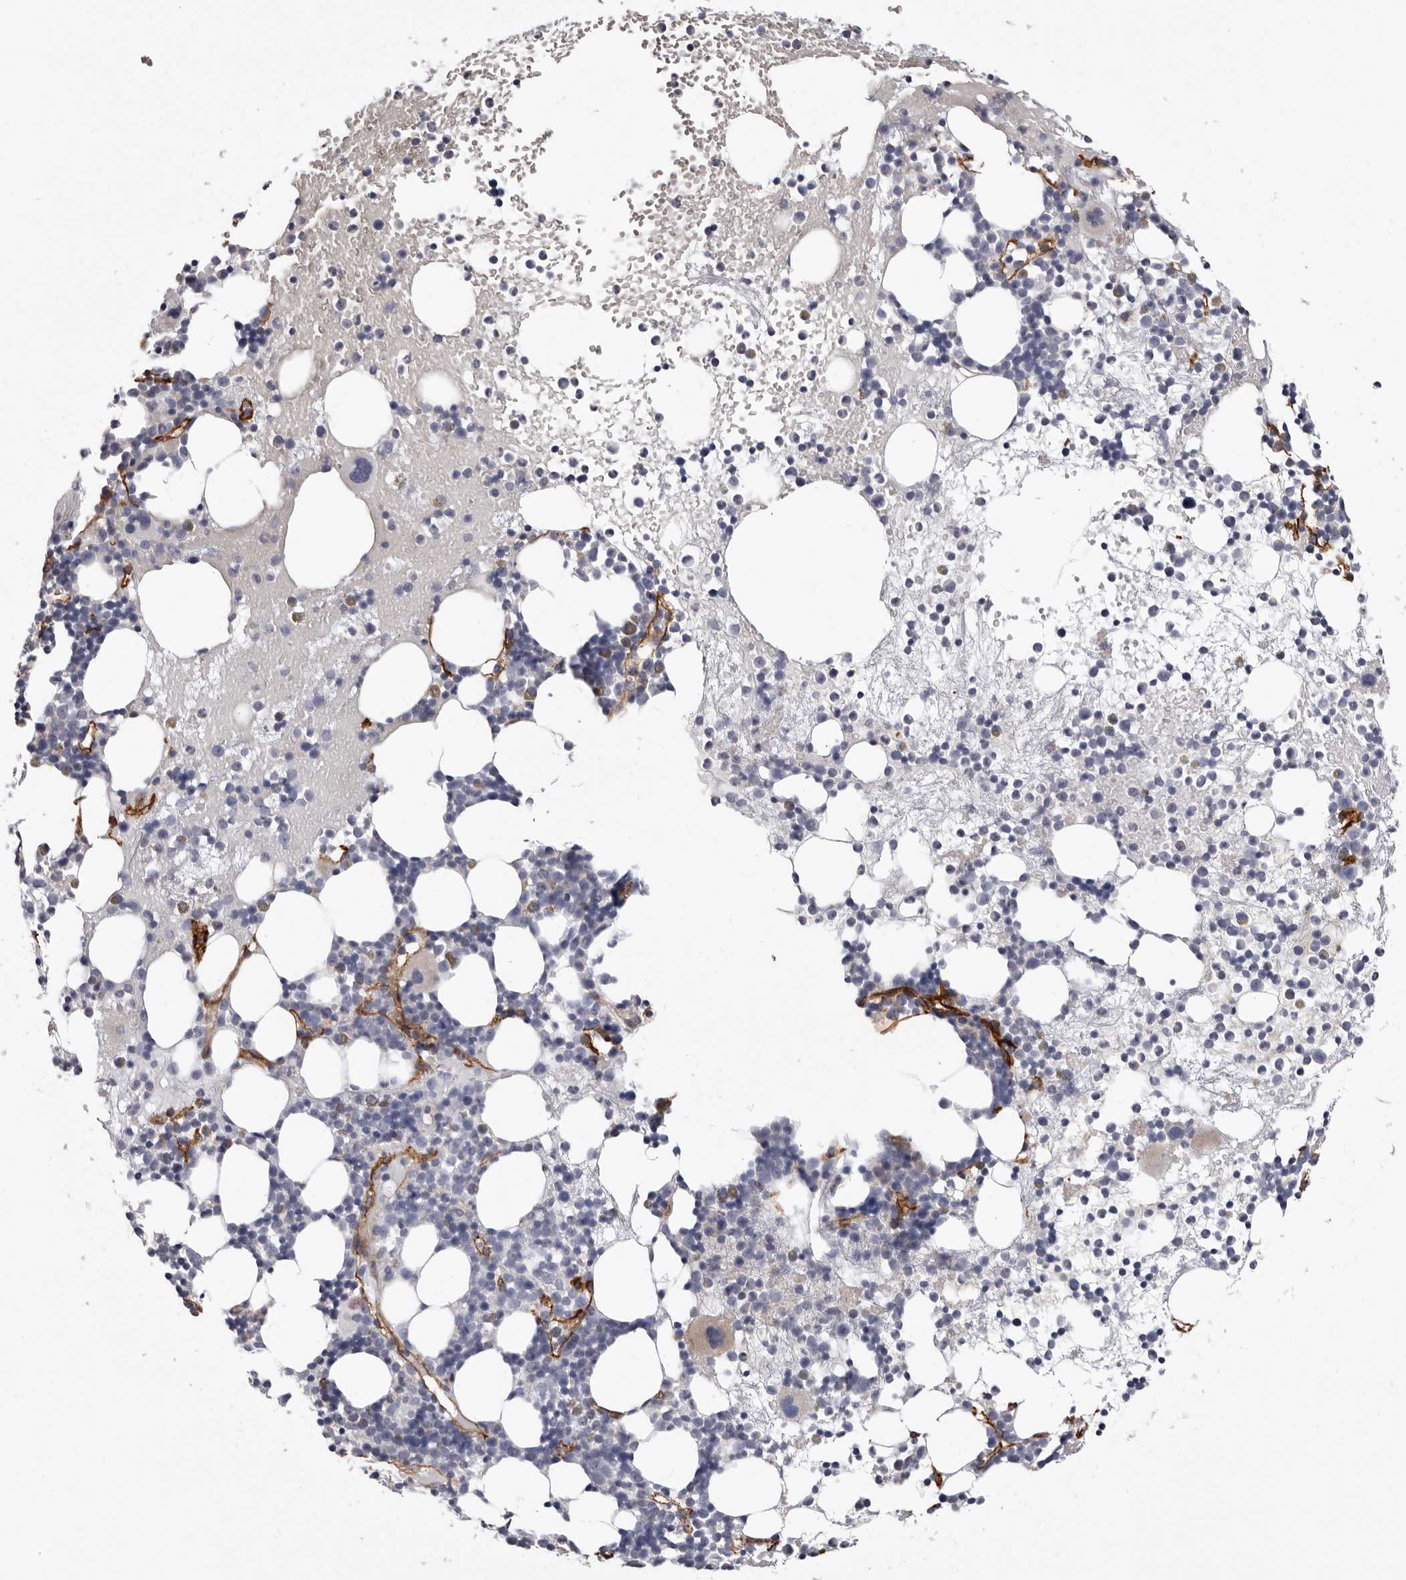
{"staining": {"intensity": "negative", "quantity": "none", "location": "none"}, "tissue": "bone marrow", "cell_type": "Hematopoietic cells", "image_type": "normal", "snomed": [{"axis": "morphology", "description": "Normal tissue, NOS"}, {"axis": "topography", "description": "Bone marrow"}], "caption": "This image is of benign bone marrow stained with IHC to label a protein in brown with the nuclei are counter-stained blue. There is no positivity in hematopoietic cells.", "gene": "ADGRL4", "patient": {"sex": "female", "age": 57}}